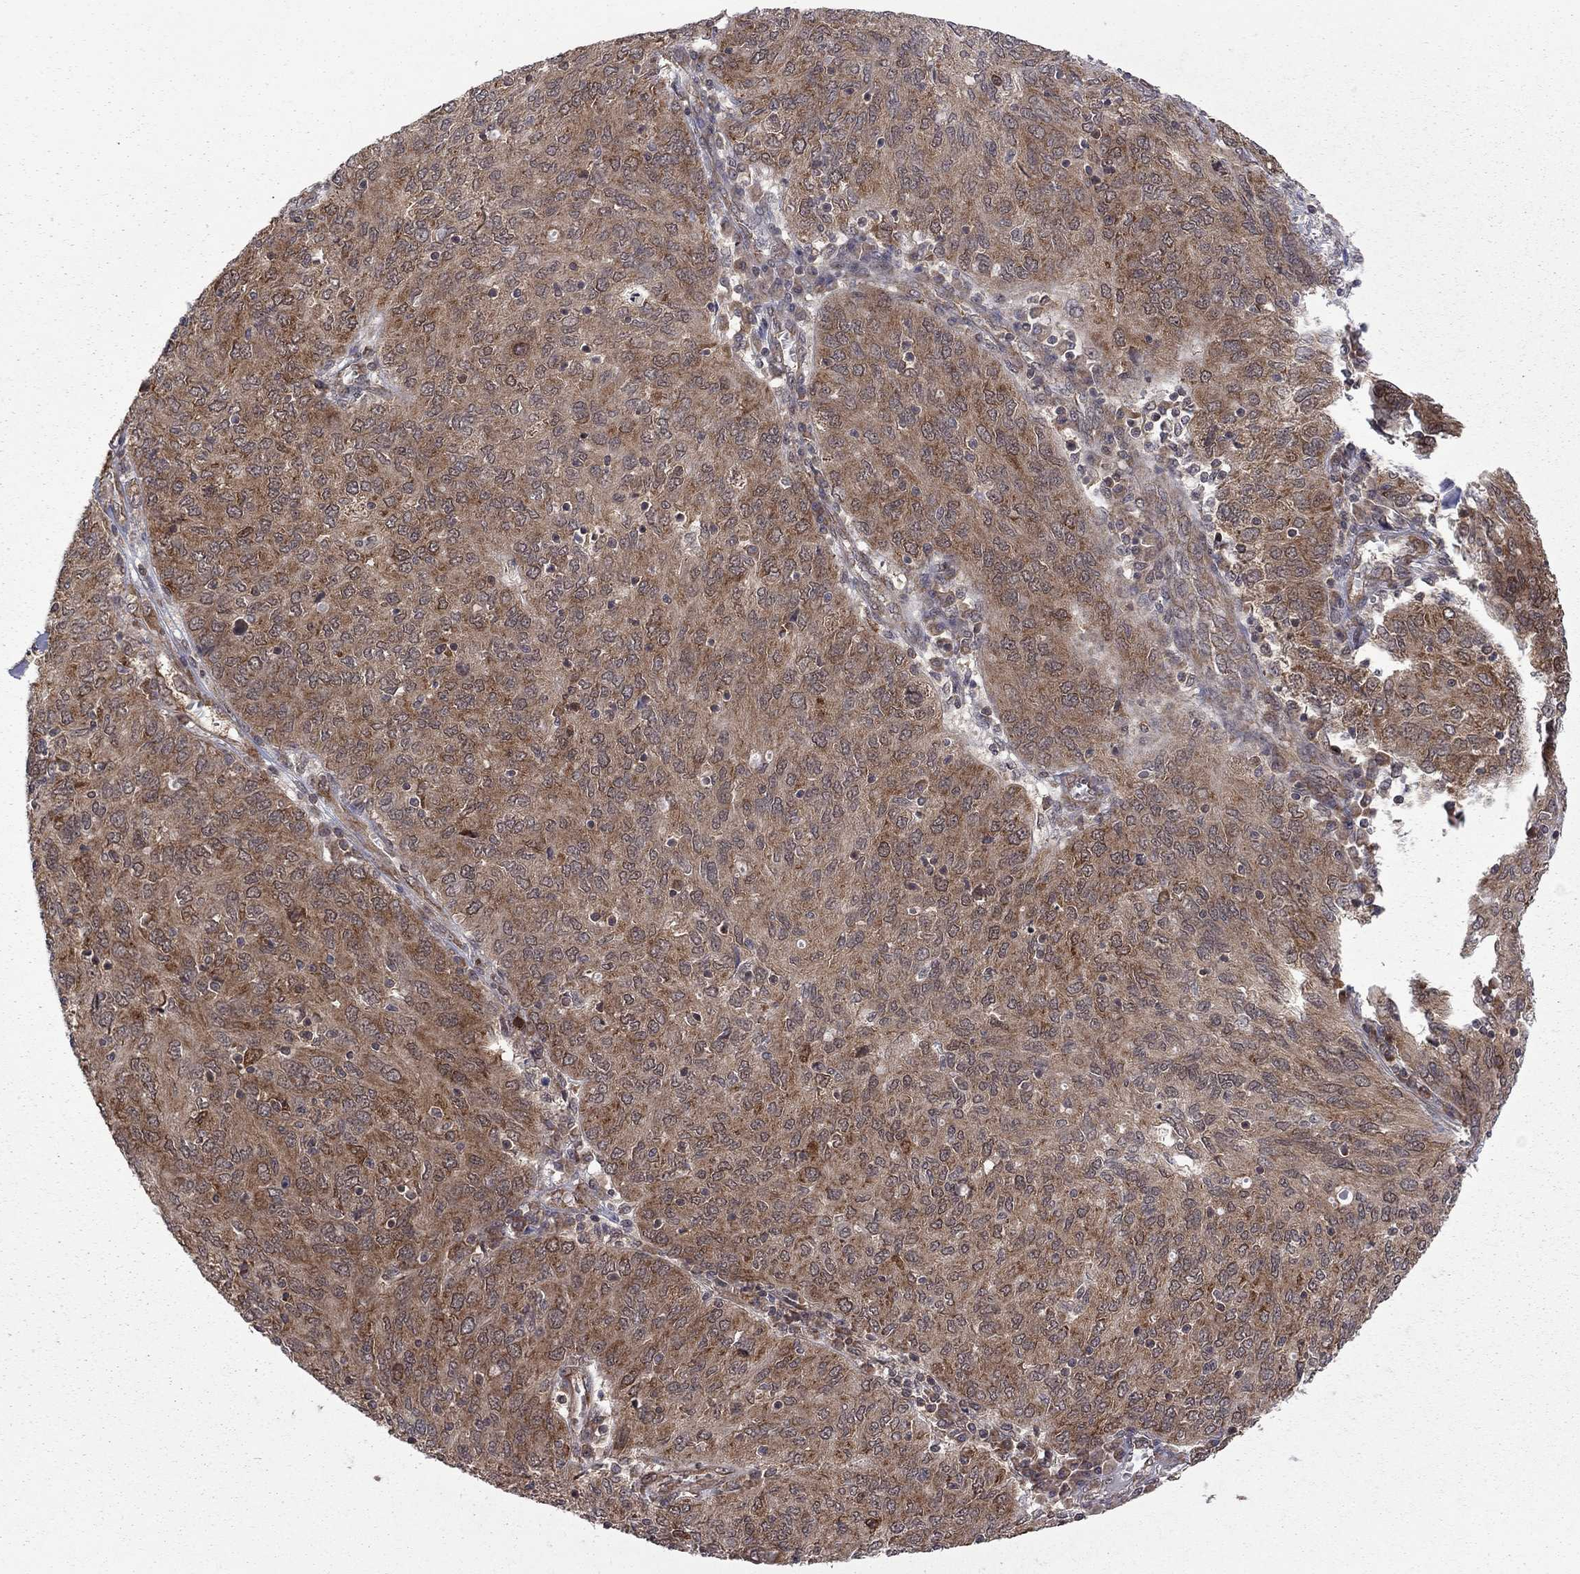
{"staining": {"intensity": "moderate", "quantity": ">75%", "location": "cytoplasmic/membranous"}, "tissue": "ovarian cancer", "cell_type": "Tumor cells", "image_type": "cancer", "snomed": [{"axis": "morphology", "description": "Carcinoma, endometroid"}, {"axis": "topography", "description": "Ovary"}], "caption": "A medium amount of moderate cytoplasmic/membranous positivity is appreciated in about >75% of tumor cells in ovarian cancer tissue.", "gene": "NAA50", "patient": {"sex": "female", "age": 50}}